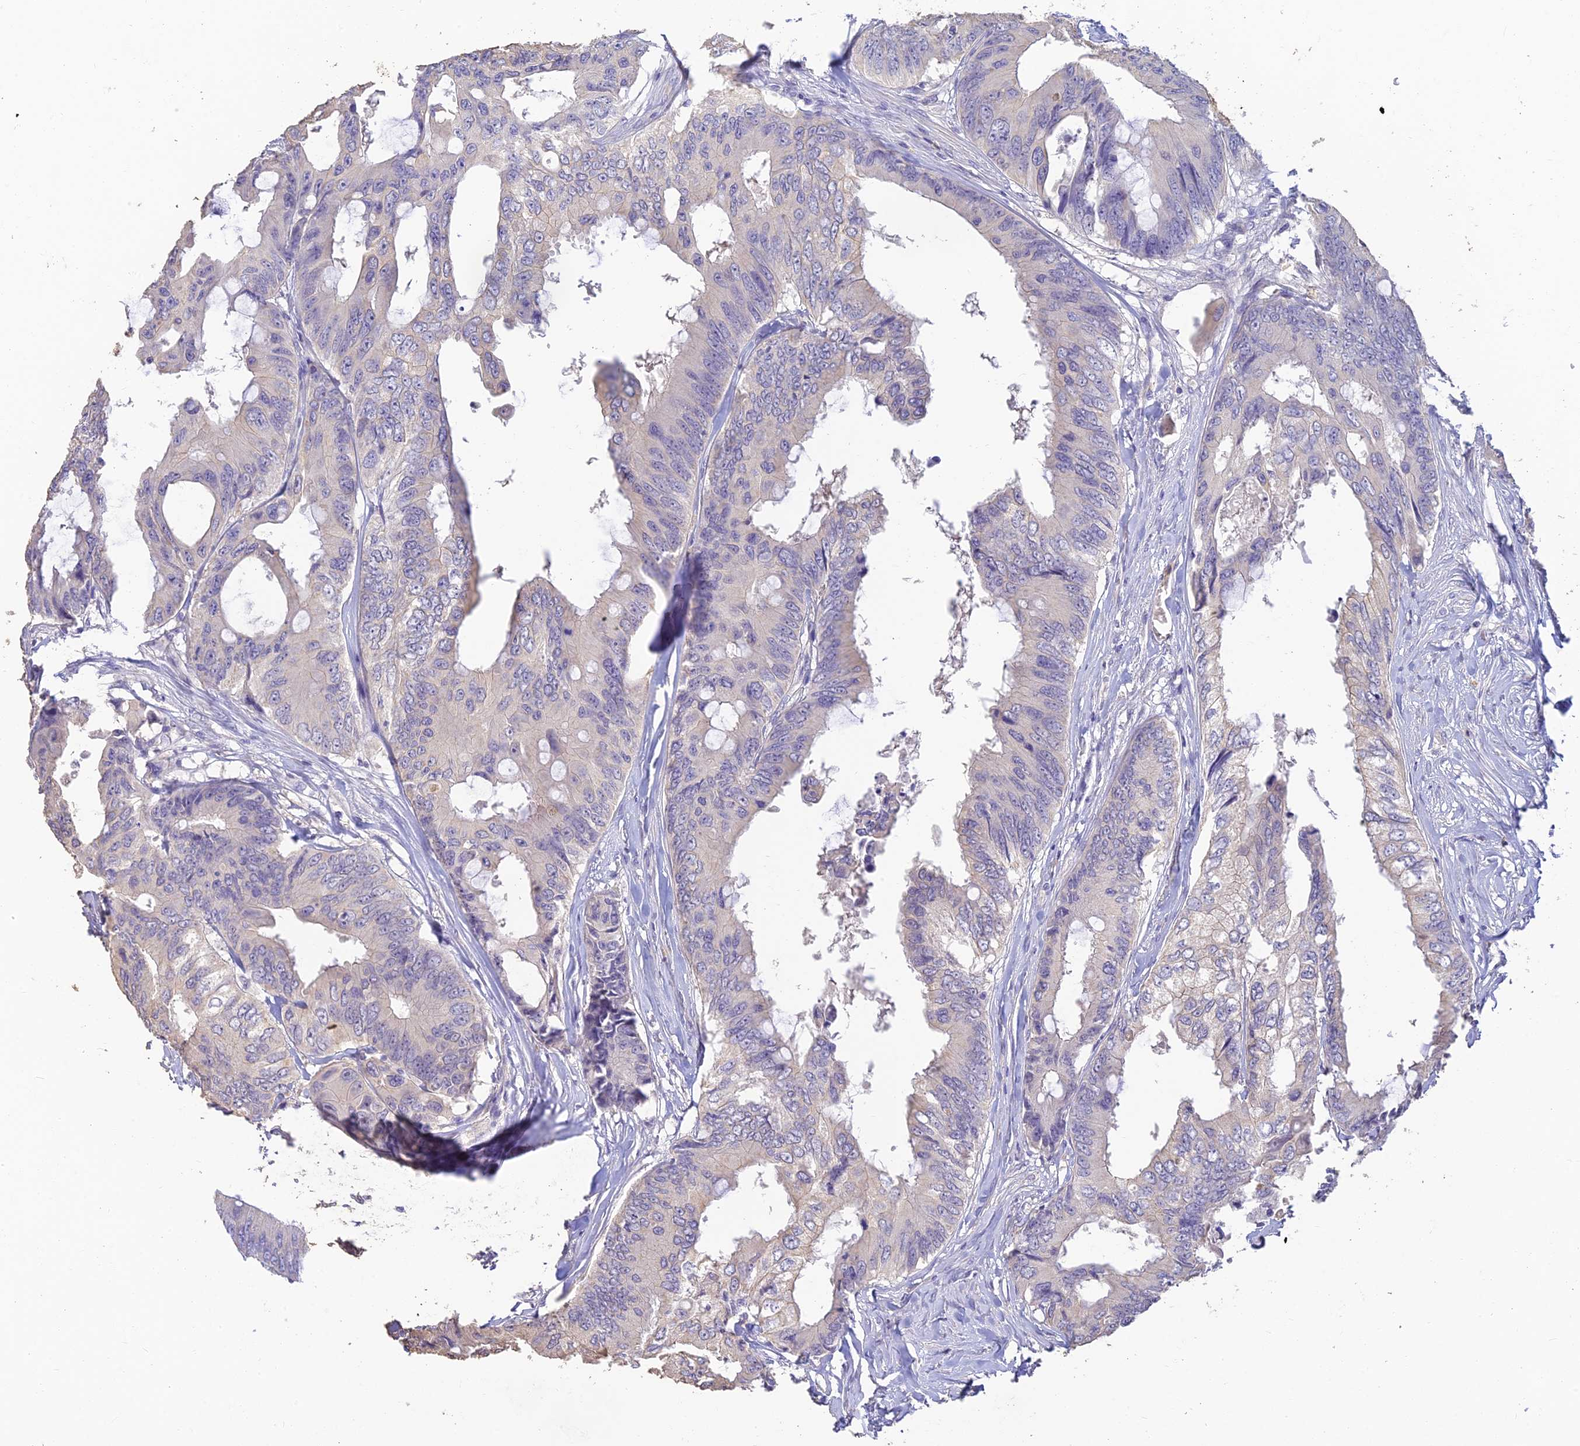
{"staining": {"intensity": "negative", "quantity": "none", "location": "none"}, "tissue": "colorectal cancer", "cell_type": "Tumor cells", "image_type": "cancer", "snomed": [{"axis": "morphology", "description": "Adenocarcinoma, NOS"}, {"axis": "topography", "description": "Colon"}], "caption": "This is a image of immunohistochemistry staining of colorectal cancer (adenocarcinoma), which shows no expression in tumor cells. Nuclei are stained in blue.", "gene": "INTS13", "patient": {"sex": "male", "age": 71}}